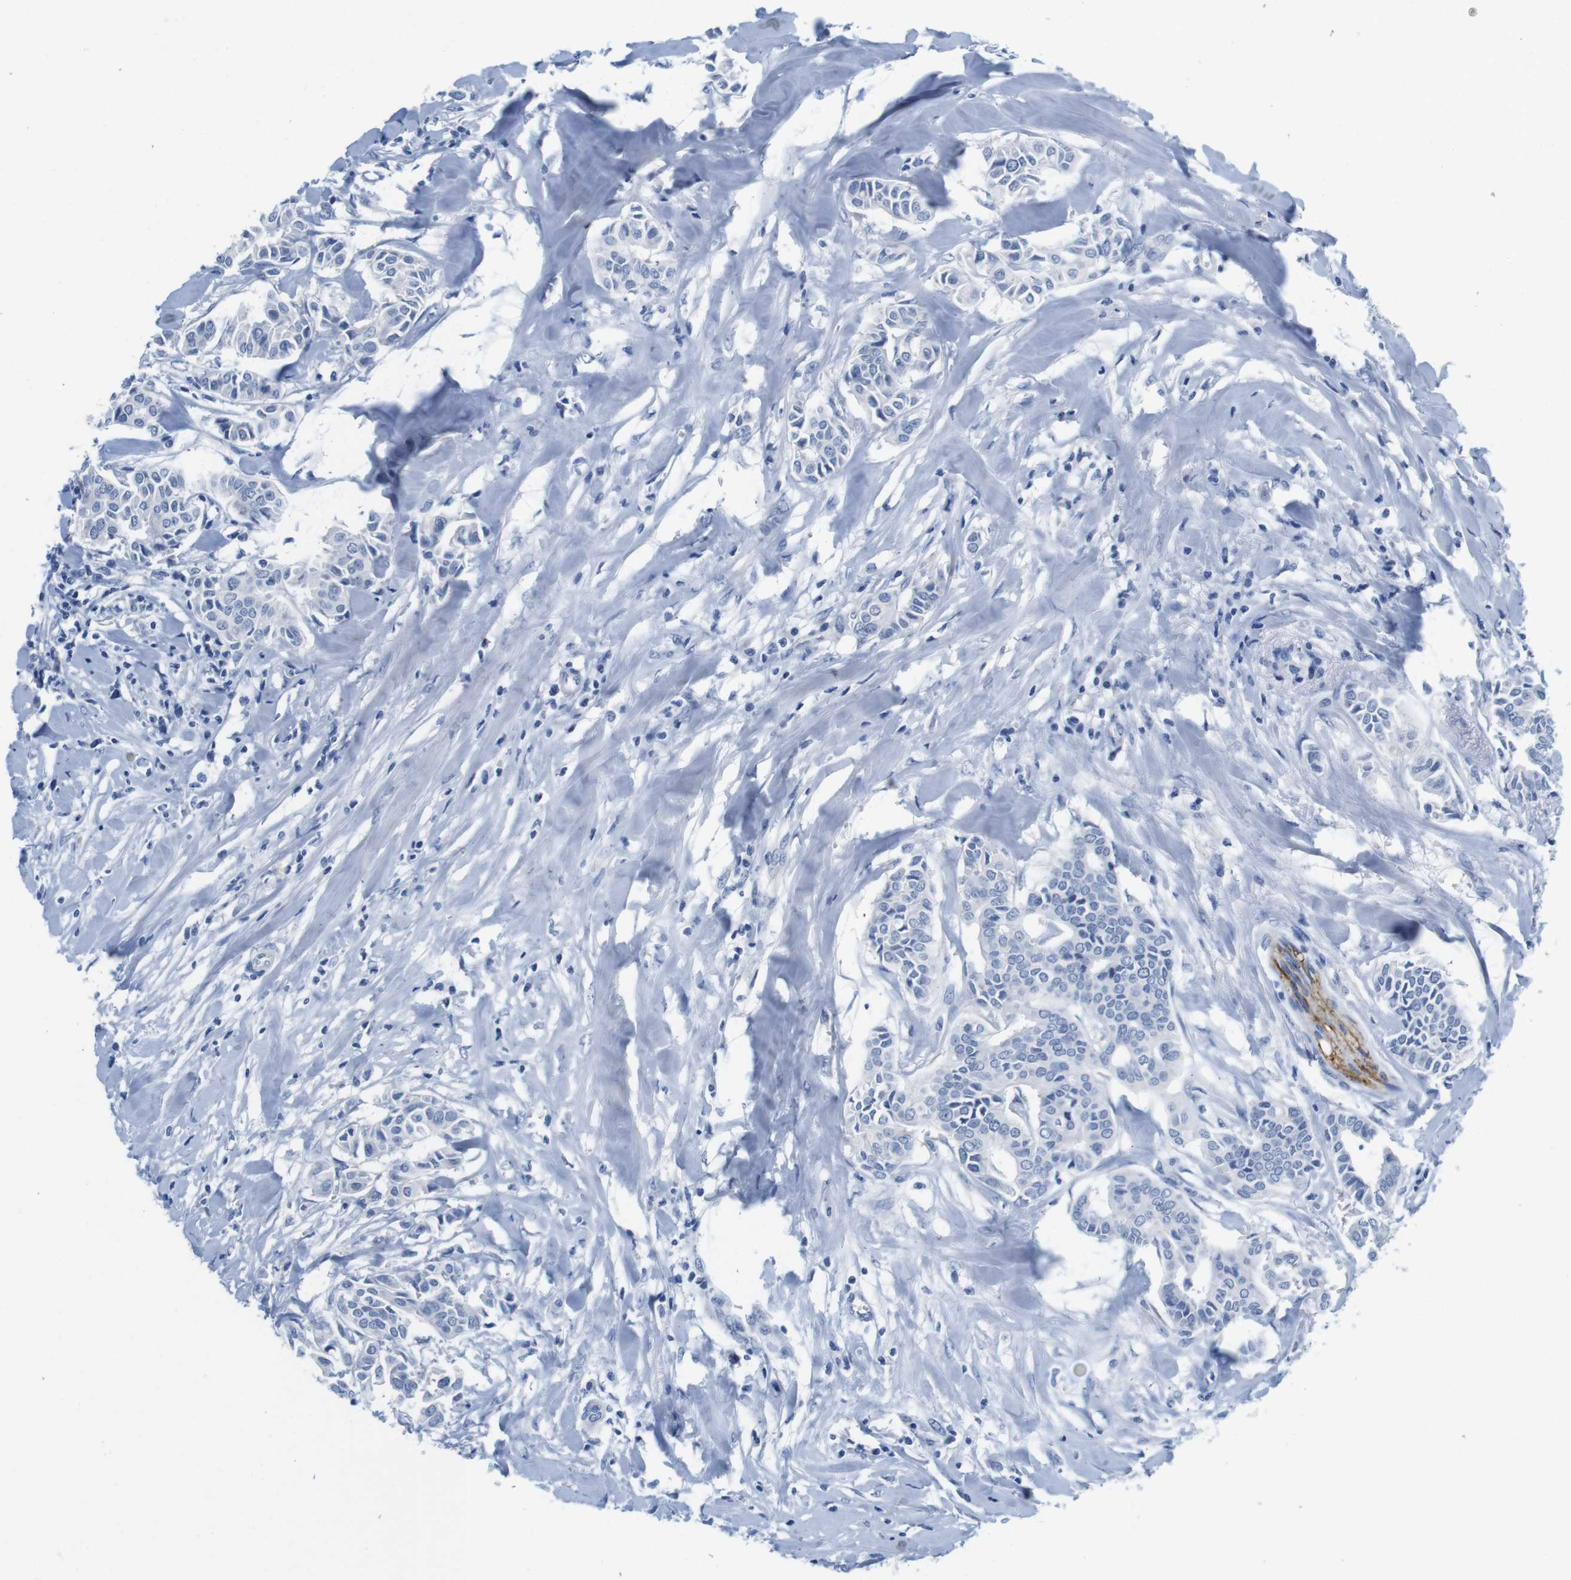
{"staining": {"intensity": "negative", "quantity": "none", "location": "none"}, "tissue": "head and neck cancer", "cell_type": "Tumor cells", "image_type": "cancer", "snomed": [{"axis": "morphology", "description": "Adenocarcinoma, NOS"}, {"axis": "topography", "description": "Salivary gland"}, {"axis": "topography", "description": "Head-Neck"}], "caption": "DAB (3,3'-diaminobenzidine) immunohistochemical staining of head and neck cancer shows no significant positivity in tumor cells.", "gene": "MAP6", "patient": {"sex": "female", "age": 59}}